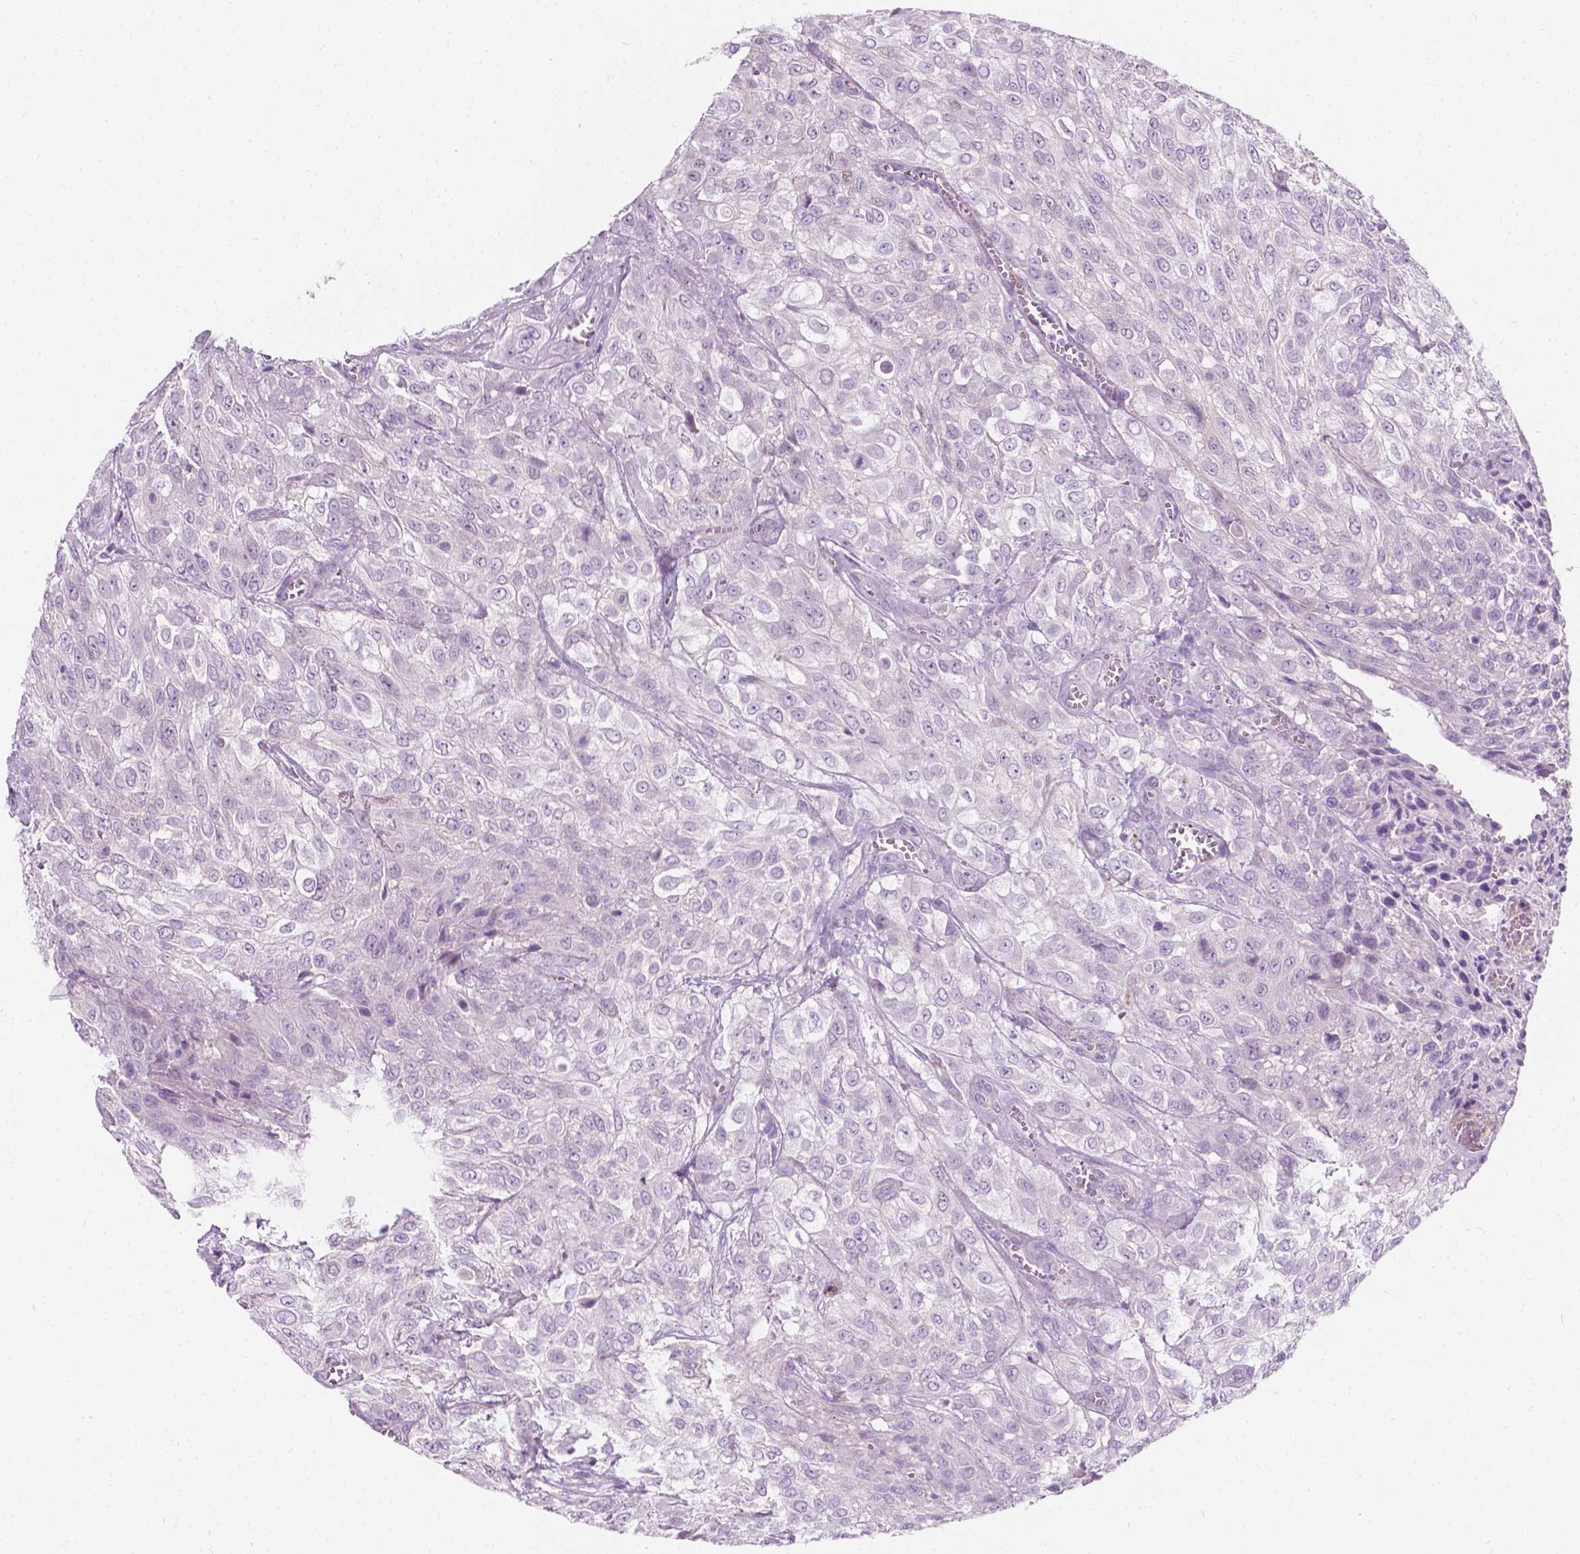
{"staining": {"intensity": "negative", "quantity": "none", "location": "none"}, "tissue": "urothelial cancer", "cell_type": "Tumor cells", "image_type": "cancer", "snomed": [{"axis": "morphology", "description": "Urothelial carcinoma, High grade"}, {"axis": "topography", "description": "Urinary bladder"}], "caption": "Tumor cells show no significant protein expression in urothelial carcinoma (high-grade).", "gene": "NOS1AP", "patient": {"sex": "male", "age": 57}}